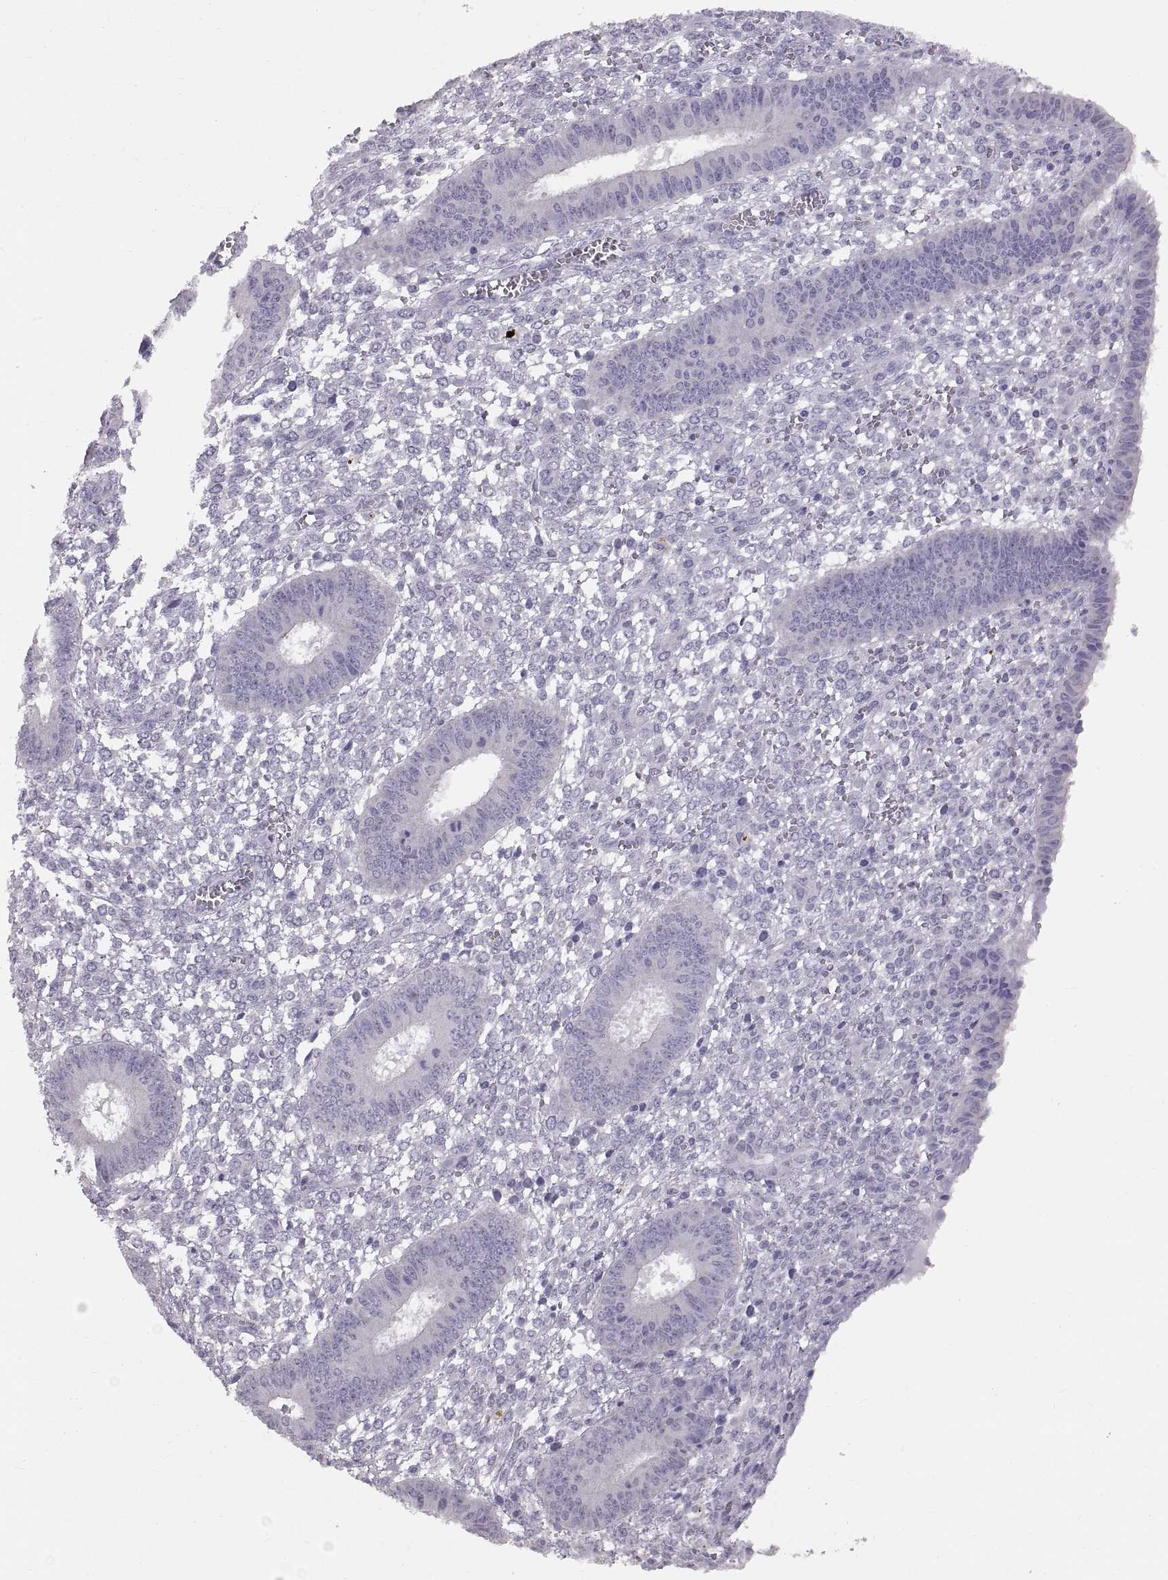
{"staining": {"intensity": "negative", "quantity": "none", "location": "none"}, "tissue": "endometrium", "cell_type": "Cells in endometrial stroma", "image_type": "normal", "snomed": [{"axis": "morphology", "description": "Normal tissue, NOS"}, {"axis": "topography", "description": "Endometrium"}], "caption": "The image shows no staining of cells in endometrial stroma in benign endometrium.", "gene": "WBP2NL", "patient": {"sex": "female", "age": 42}}